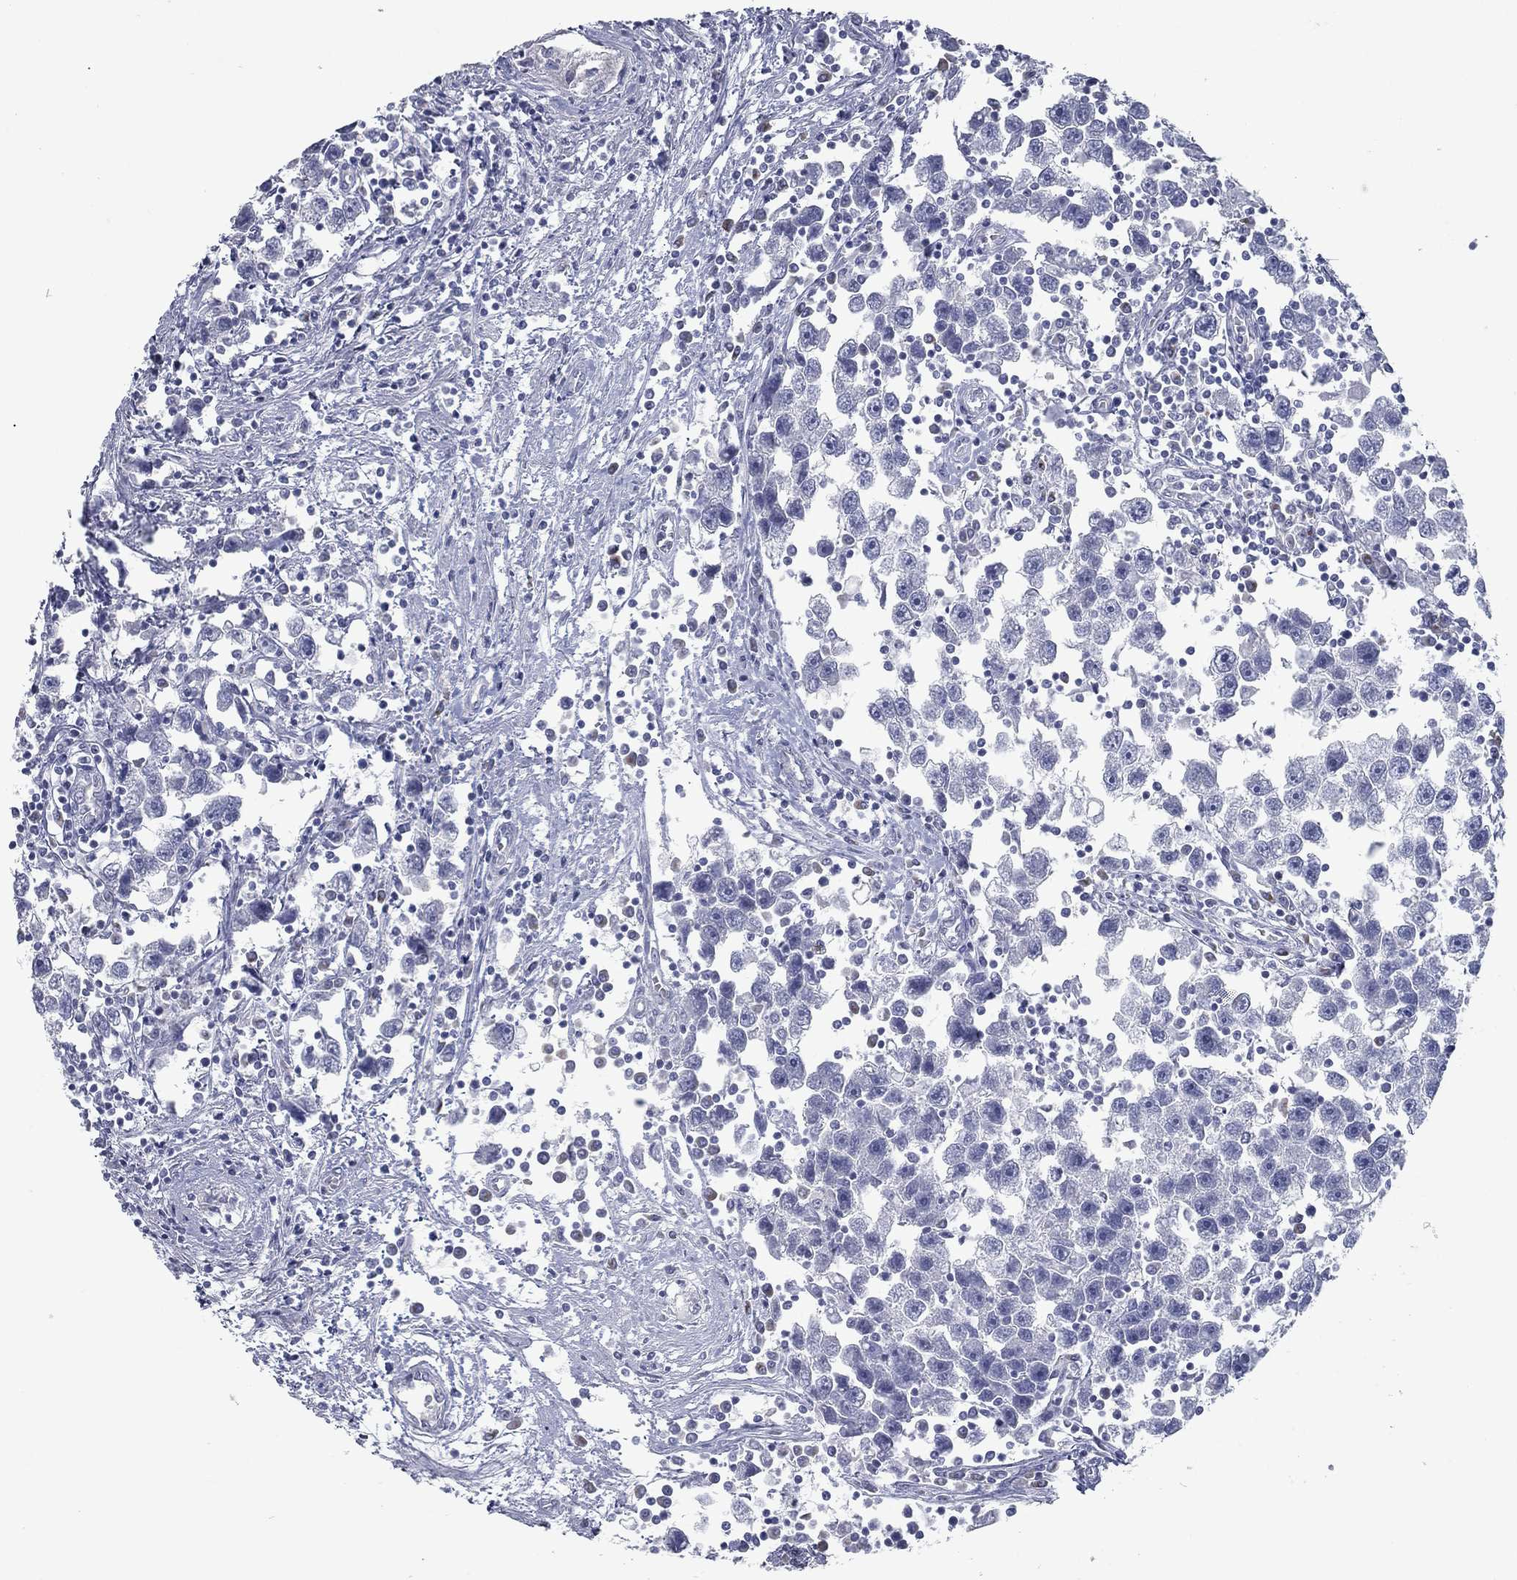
{"staining": {"intensity": "negative", "quantity": "none", "location": "none"}, "tissue": "testis cancer", "cell_type": "Tumor cells", "image_type": "cancer", "snomed": [{"axis": "morphology", "description": "Seminoma, NOS"}, {"axis": "topography", "description": "Testis"}], "caption": "Immunohistochemical staining of human seminoma (testis) reveals no significant positivity in tumor cells.", "gene": "TAC1", "patient": {"sex": "male", "age": 30}}